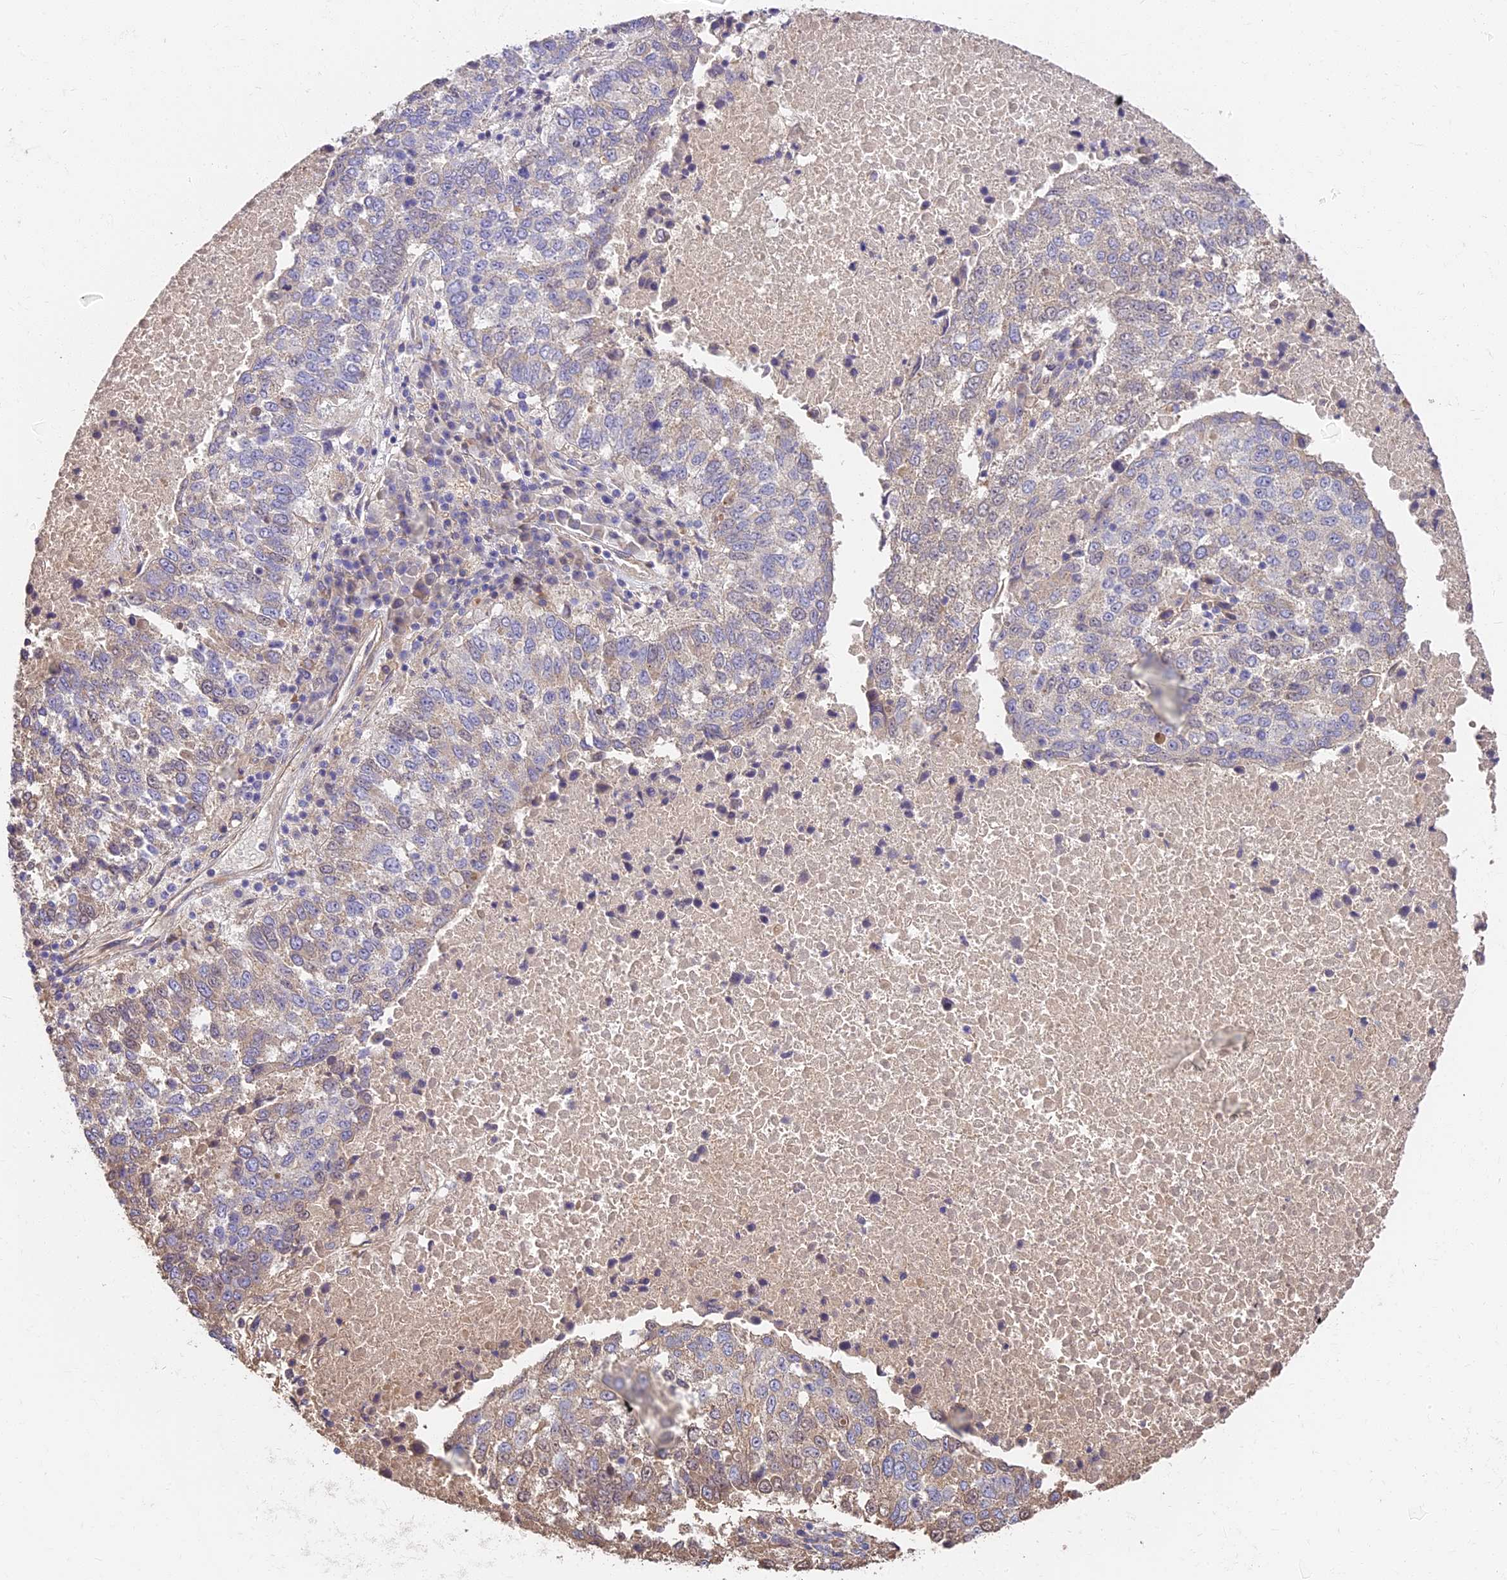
{"staining": {"intensity": "negative", "quantity": "none", "location": "none"}, "tissue": "lung cancer", "cell_type": "Tumor cells", "image_type": "cancer", "snomed": [{"axis": "morphology", "description": "Squamous cell carcinoma, NOS"}, {"axis": "topography", "description": "Lung"}], "caption": "Immunohistochemistry (IHC) image of lung cancer stained for a protein (brown), which reveals no positivity in tumor cells. (Brightfield microscopy of DAB (3,3'-diaminobenzidine) IHC at high magnification).", "gene": "ARHGAP17", "patient": {"sex": "male", "age": 73}}